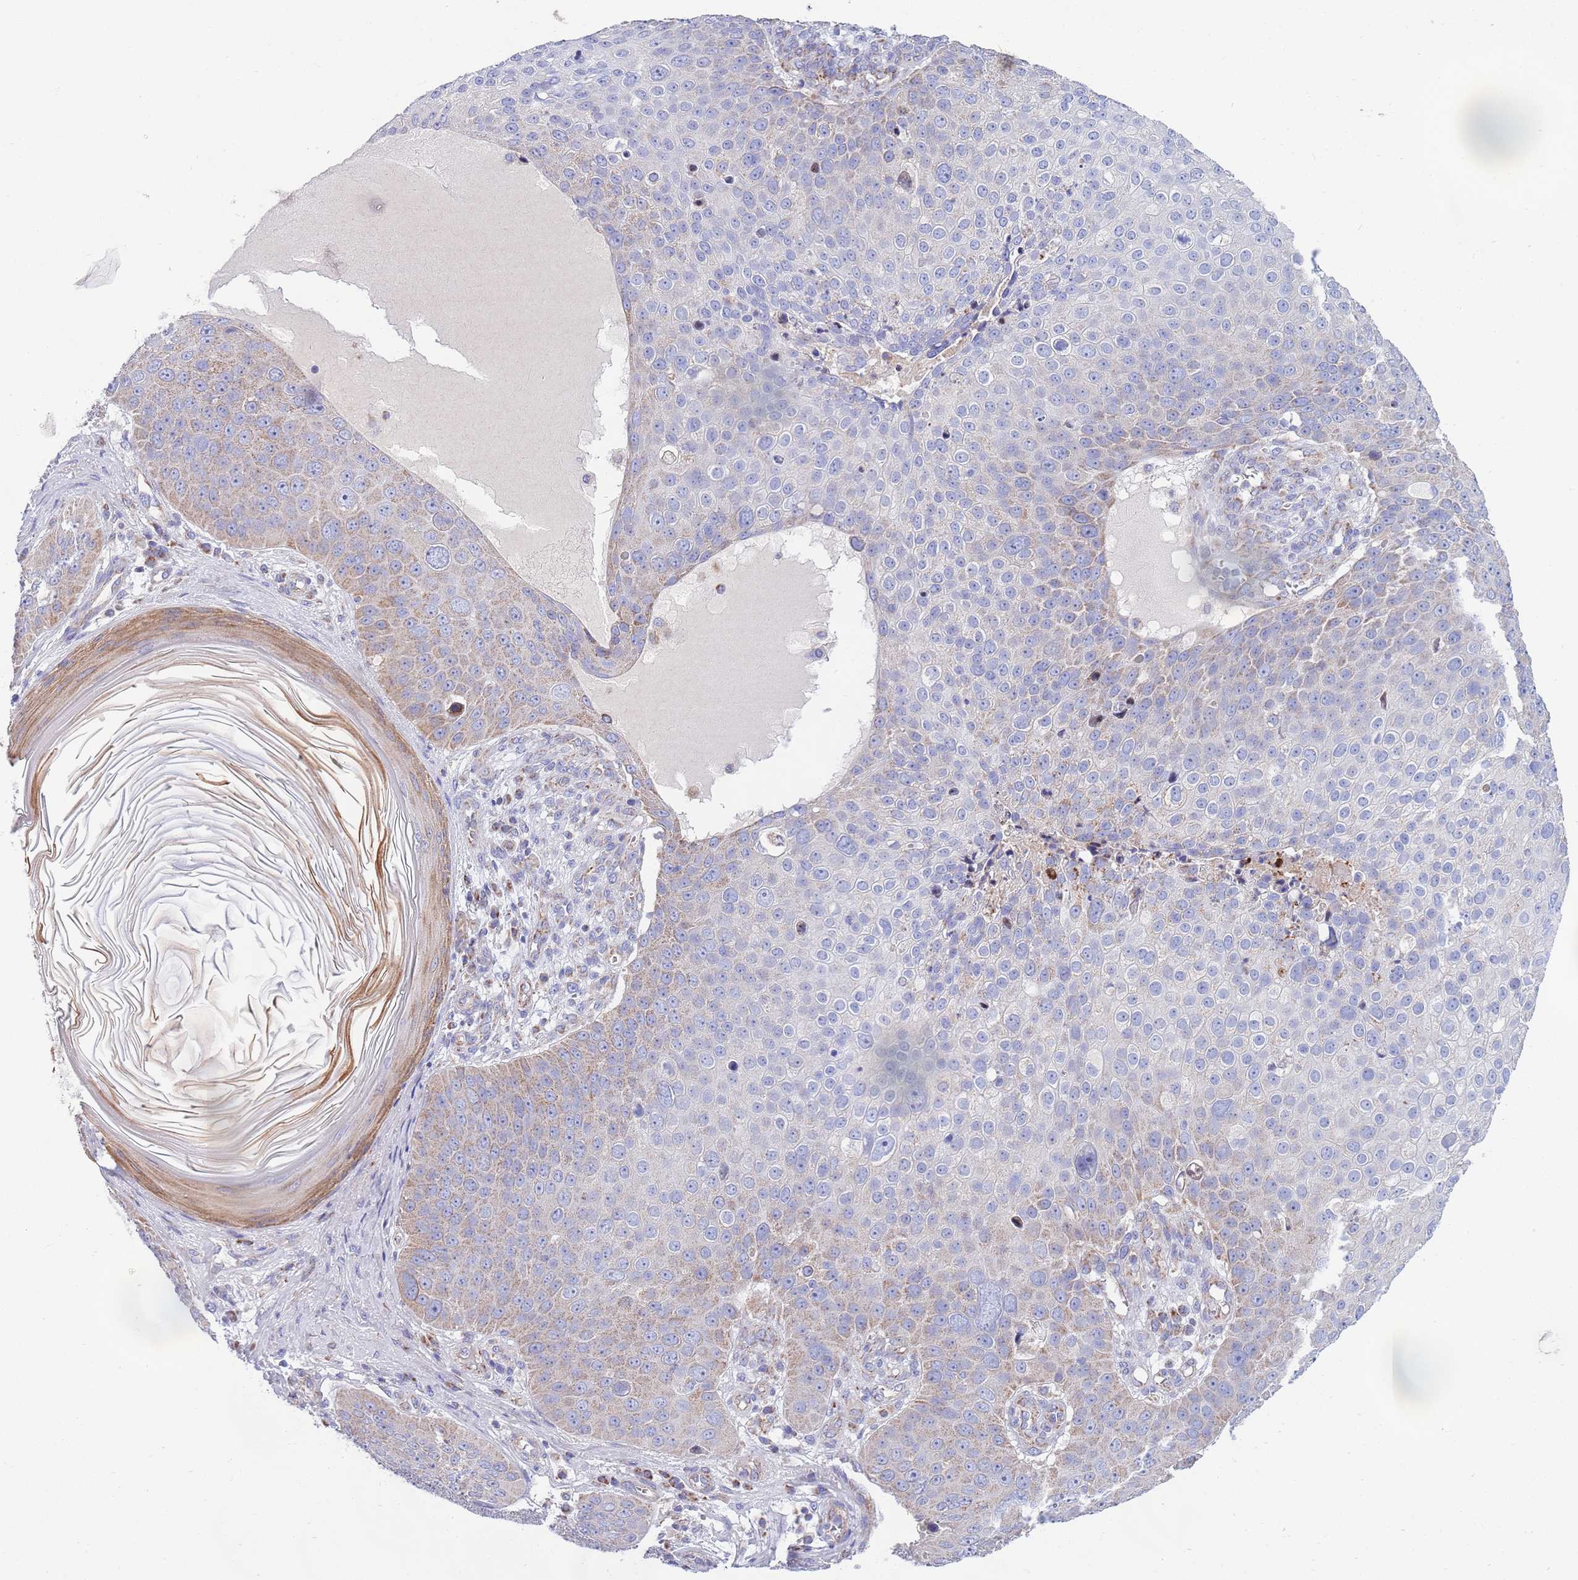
{"staining": {"intensity": "weak", "quantity": "<25%", "location": "cytoplasmic/membranous"}, "tissue": "skin cancer", "cell_type": "Tumor cells", "image_type": "cancer", "snomed": [{"axis": "morphology", "description": "Squamous cell carcinoma, NOS"}, {"axis": "topography", "description": "Skin"}], "caption": "The image shows no significant expression in tumor cells of skin cancer. The staining was performed using DAB to visualize the protein expression in brown, while the nuclei were stained in blue with hematoxylin (Magnification: 20x).", "gene": "EMC8", "patient": {"sex": "male", "age": 71}}